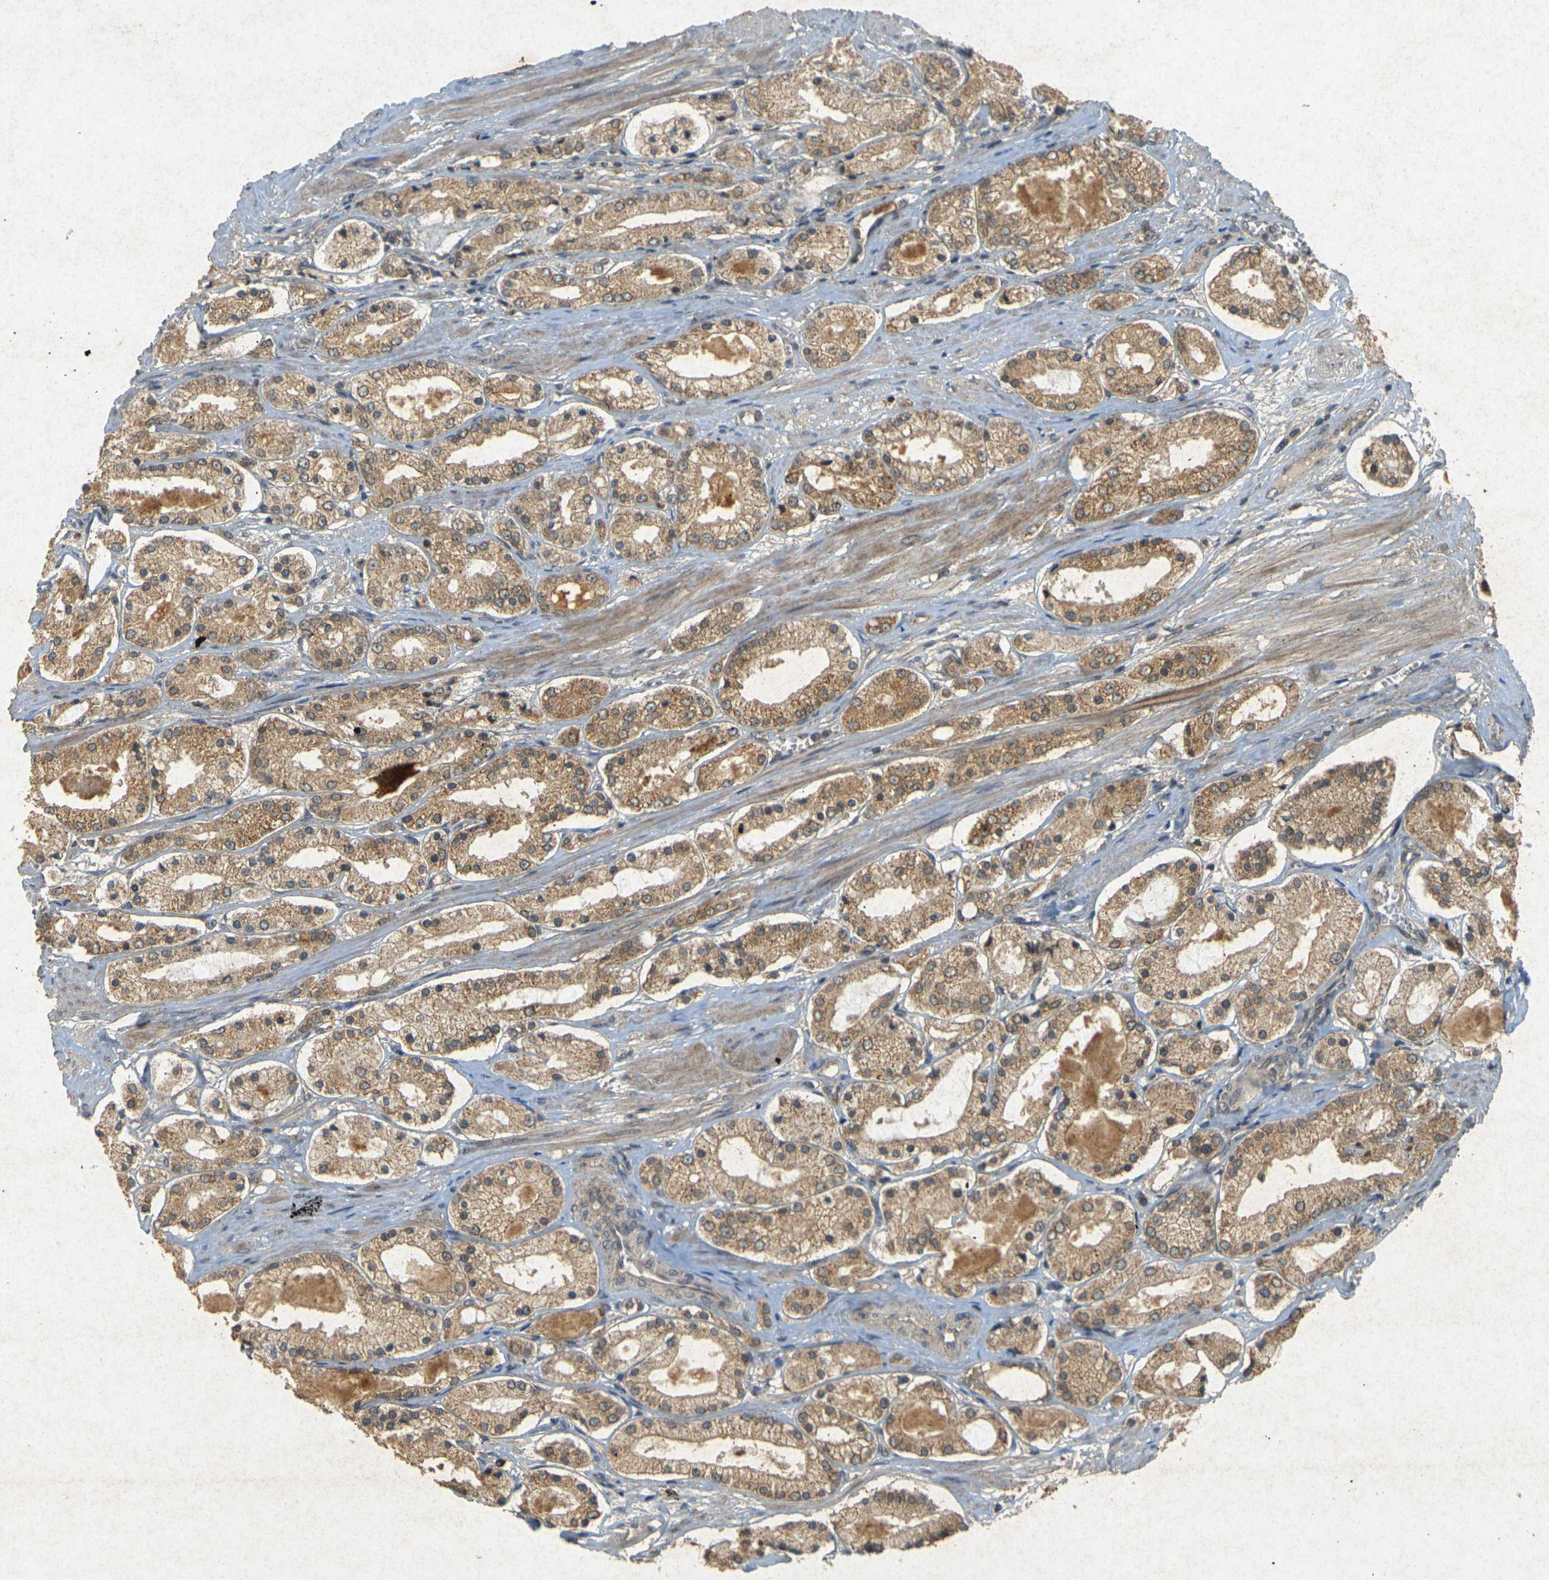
{"staining": {"intensity": "moderate", "quantity": ">75%", "location": "cytoplasmic/membranous"}, "tissue": "prostate cancer", "cell_type": "Tumor cells", "image_type": "cancer", "snomed": [{"axis": "morphology", "description": "Adenocarcinoma, High grade"}, {"axis": "topography", "description": "Prostate"}], "caption": "High-magnification brightfield microscopy of prostate high-grade adenocarcinoma stained with DAB (3,3'-diaminobenzidine) (brown) and counterstained with hematoxylin (blue). tumor cells exhibit moderate cytoplasmic/membranous positivity is seen in approximately>75% of cells. (IHC, brightfield microscopy, high magnification).", "gene": "ERN1", "patient": {"sex": "male", "age": 66}}